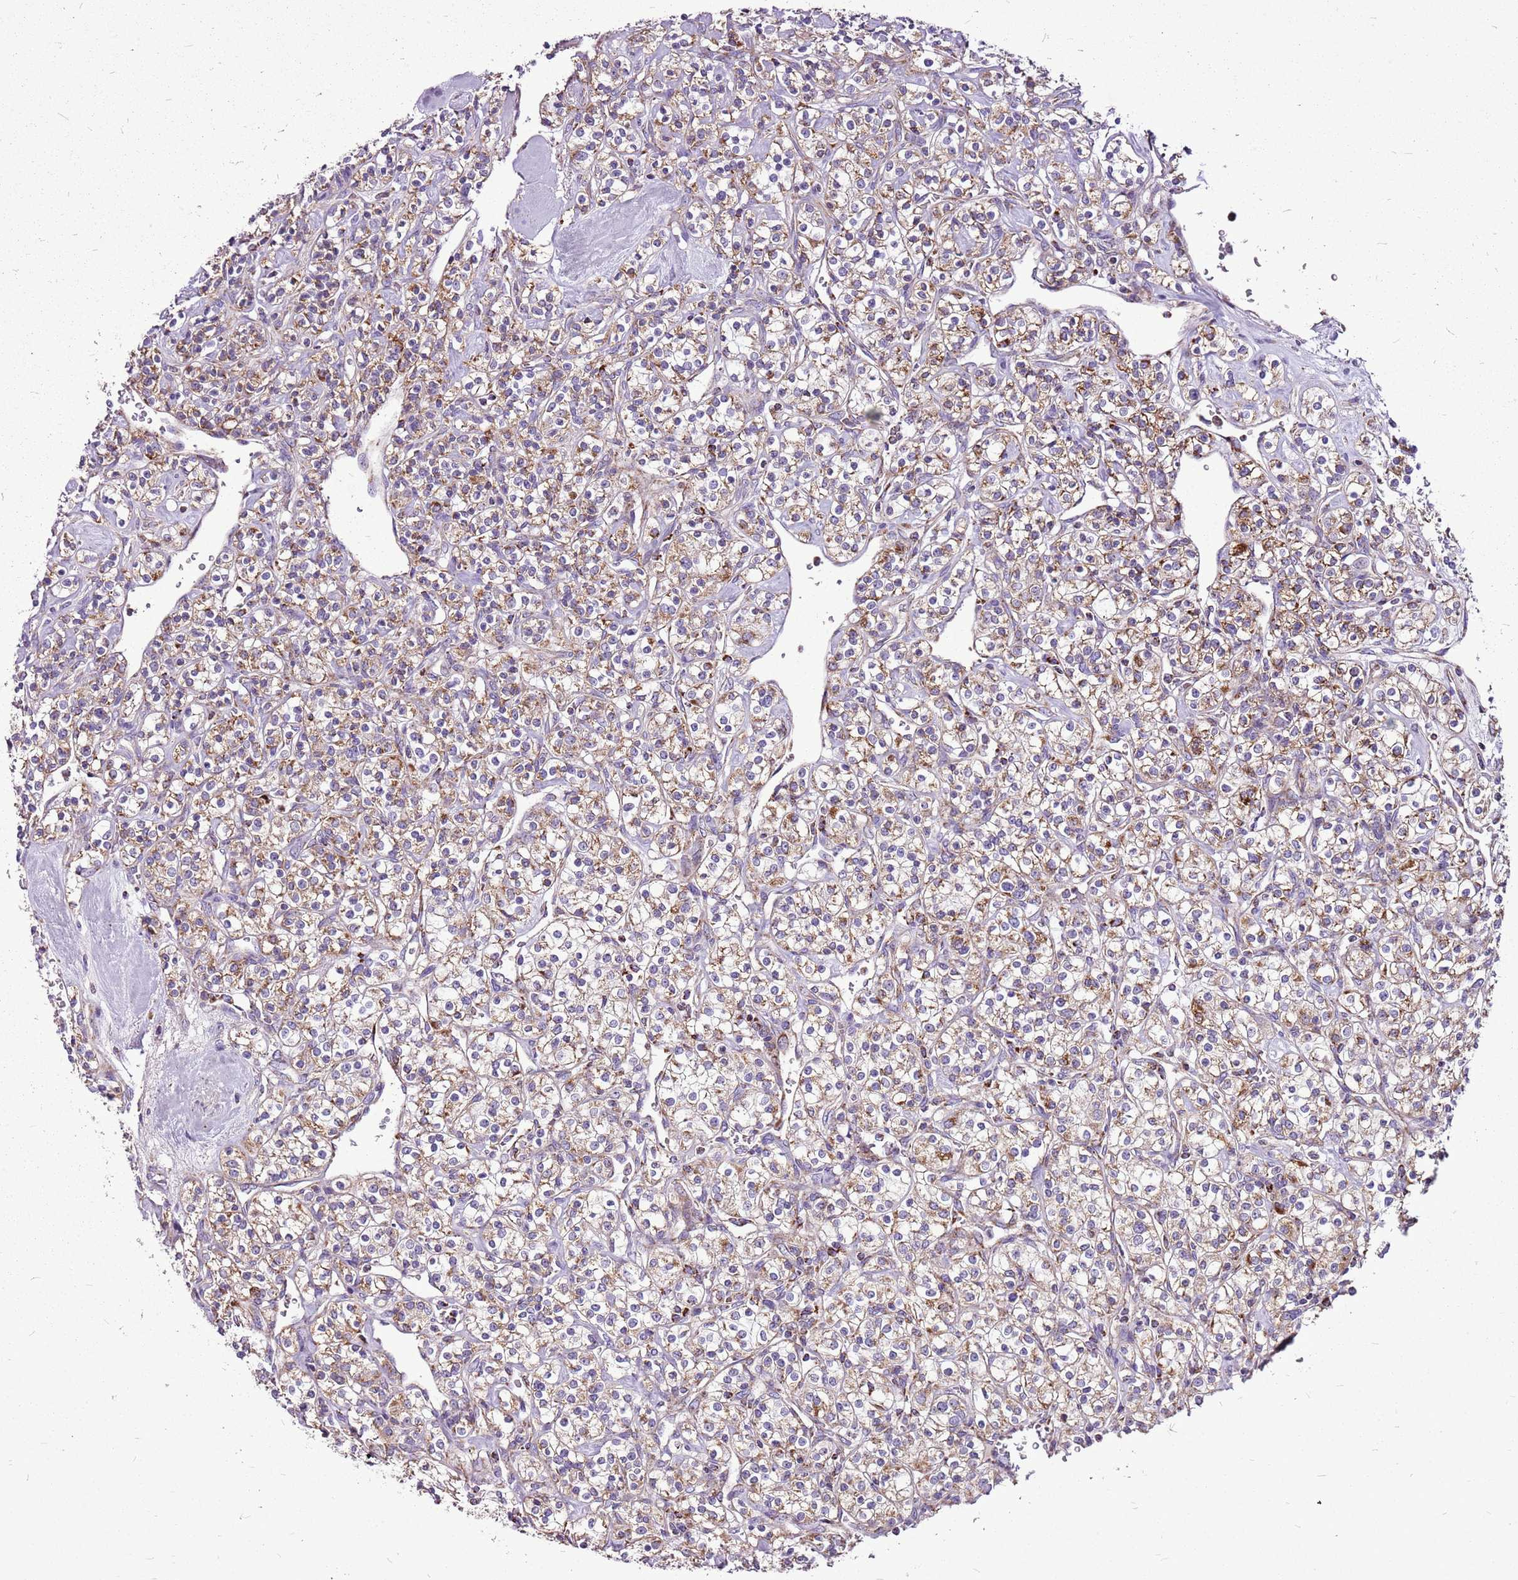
{"staining": {"intensity": "moderate", "quantity": ">75%", "location": "cytoplasmic/membranous"}, "tissue": "renal cancer", "cell_type": "Tumor cells", "image_type": "cancer", "snomed": [{"axis": "morphology", "description": "Adenocarcinoma, NOS"}, {"axis": "topography", "description": "Kidney"}], "caption": "Immunohistochemical staining of human renal cancer (adenocarcinoma) exhibits medium levels of moderate cytoplasmic/membranous staining in approximately >75% of tumor cells.", "gene": "GCDH", "patient": {"sex": "male", "age": 77}}